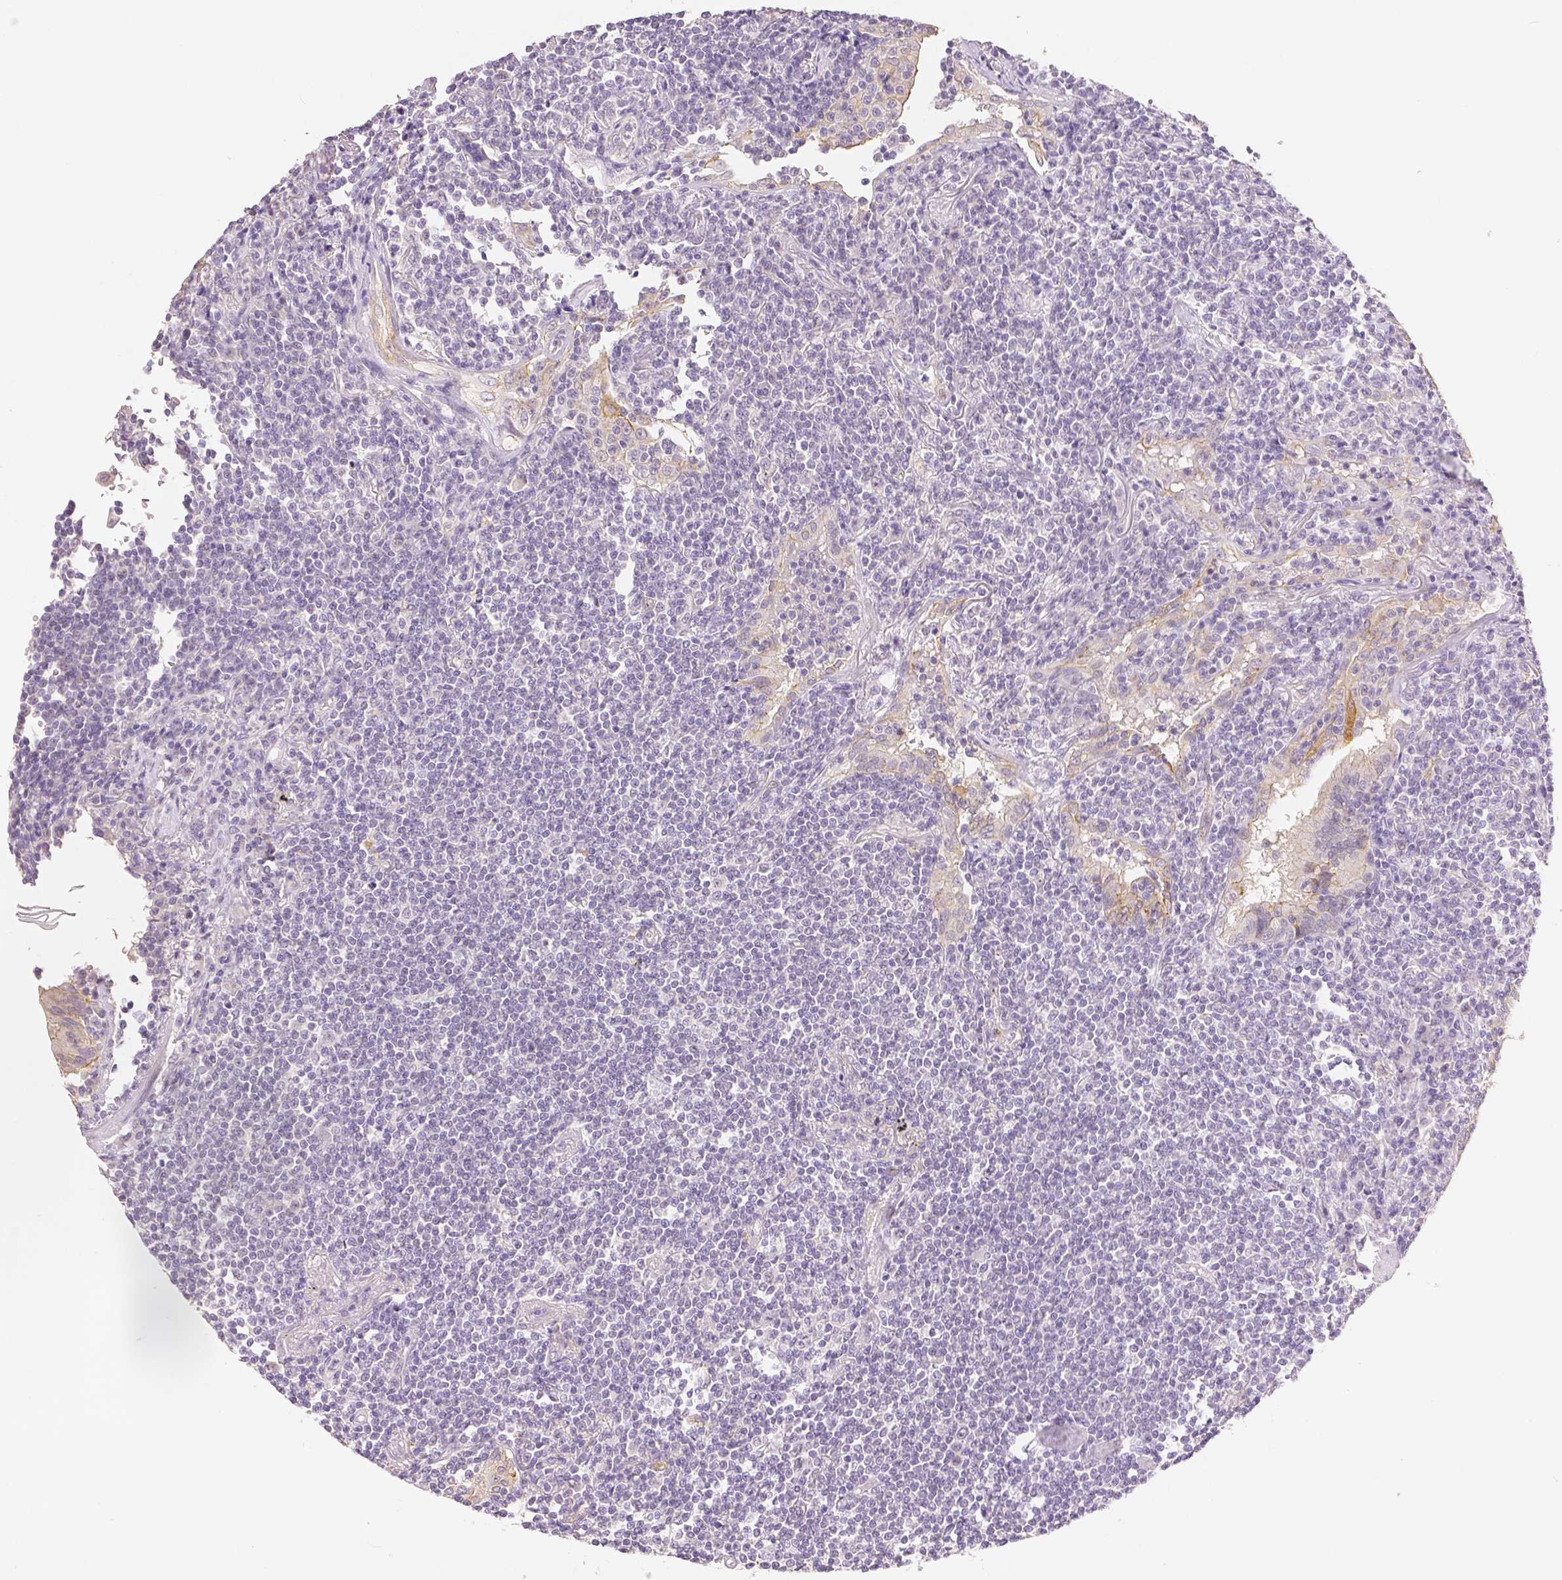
{"staining": {"intensity": "negative", "quantity": "none", "location": "none"}, "tissue": "lymphoma", "cell_type": "Tumor cells", "image_type": "cancer", "snomed": [{"axis": "morphology", "description": "Malignant lymphoma, non-Hodgkin's type, Low grade"}, {"axis": "topography", "description": "Lung"}], "caption": "An immunohistochemistry (IHC) histopathology image of lymphoma is shown. There is no staining in tumor cells of lymphoma. (Immunohistochemistry, brightfield microscopy, high magnification).", "gene": "OCLN", "patient": {"sex": "female", "age": 71}}